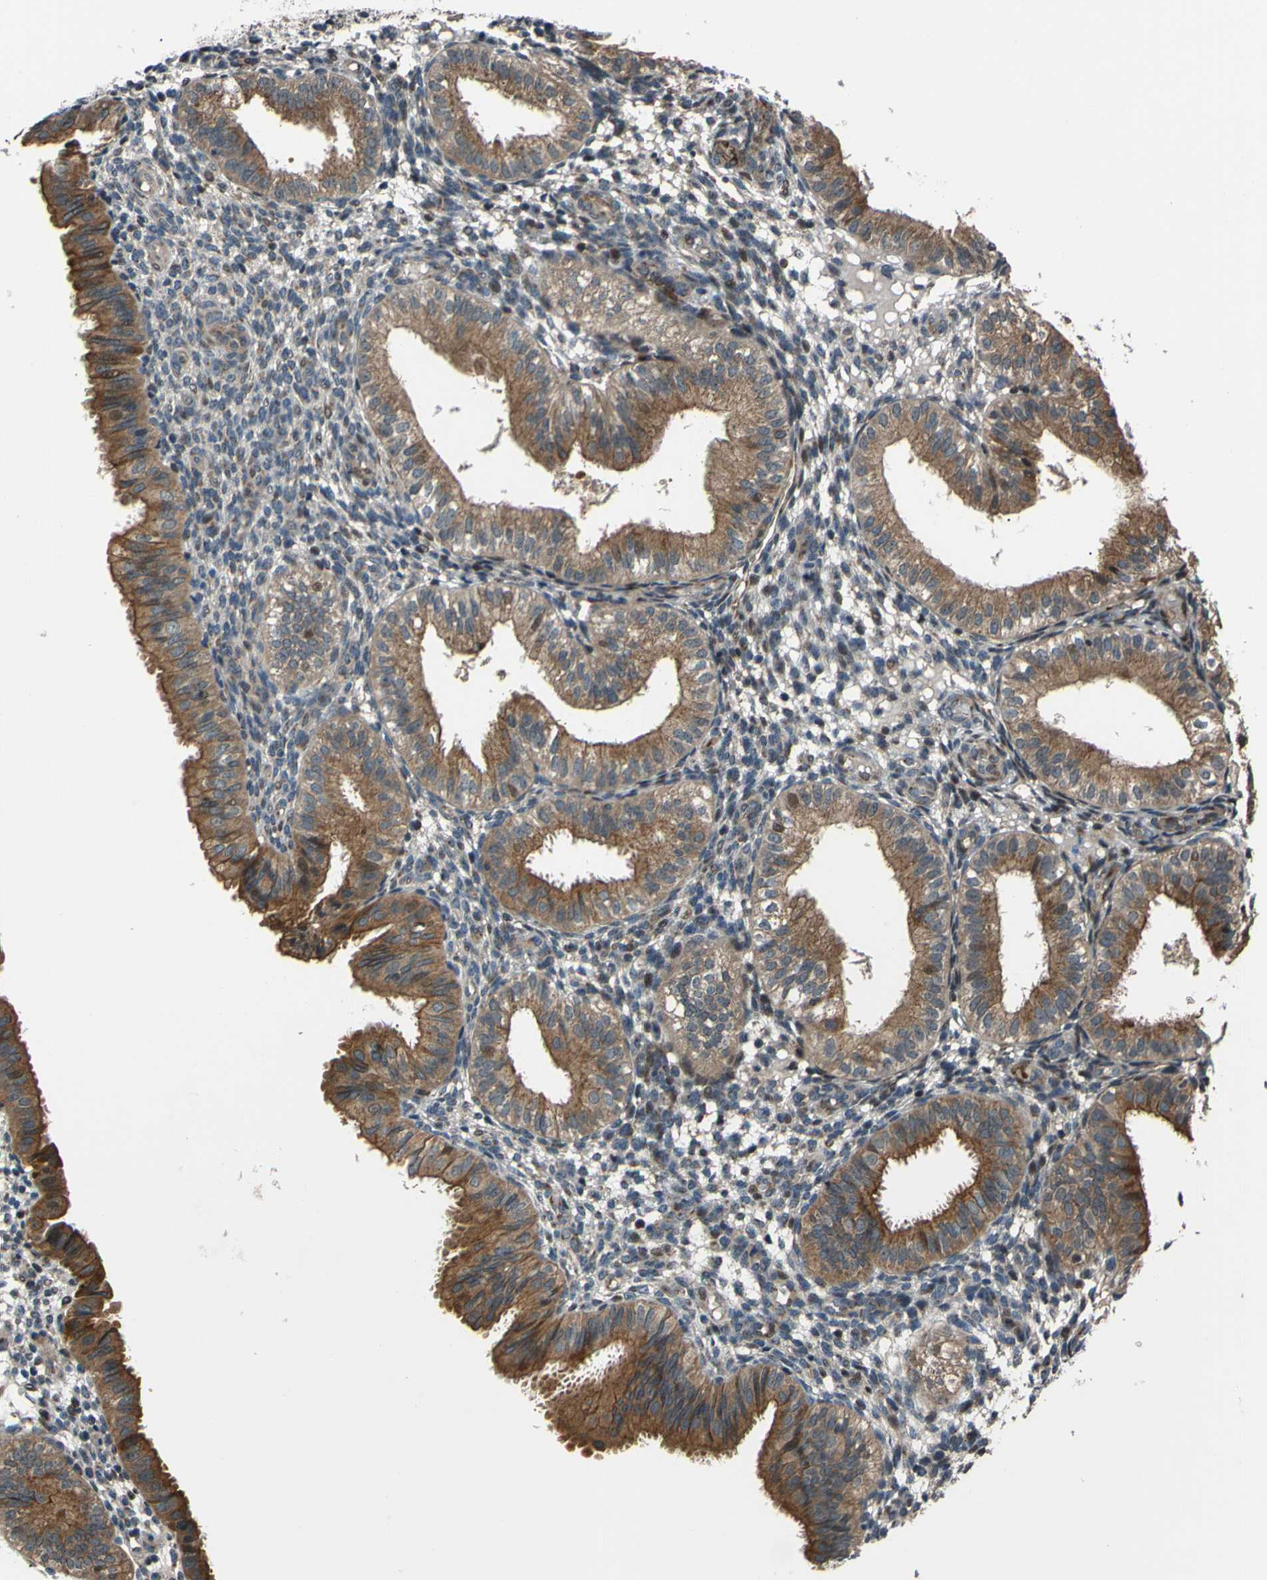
{"staining": {"intensity": "weak", "quantity": "<25%", "location": "cytoplasmic/membranous"}, "tissue": "endometrium", "cell_type": "Cells in endometrial stroma", "image_type": "normal", "snomed": [{"axis": "morphology", "description": "Normal tissue, NOS"}, {"axis": "topography", "description": "Endometrium"}], "caption": "A high-resolution histopathology image shows immunohistochemistry (IHC) staining of unremarkable endometrium, which exhibits no significant expression in cells in endometrial stroma. The staining is performed using DAB brown chromogen with nuclei counter-stained in using hematoxylin.", "gene": "AKAP9", "patient": {"sex": "female", "age": 39}}